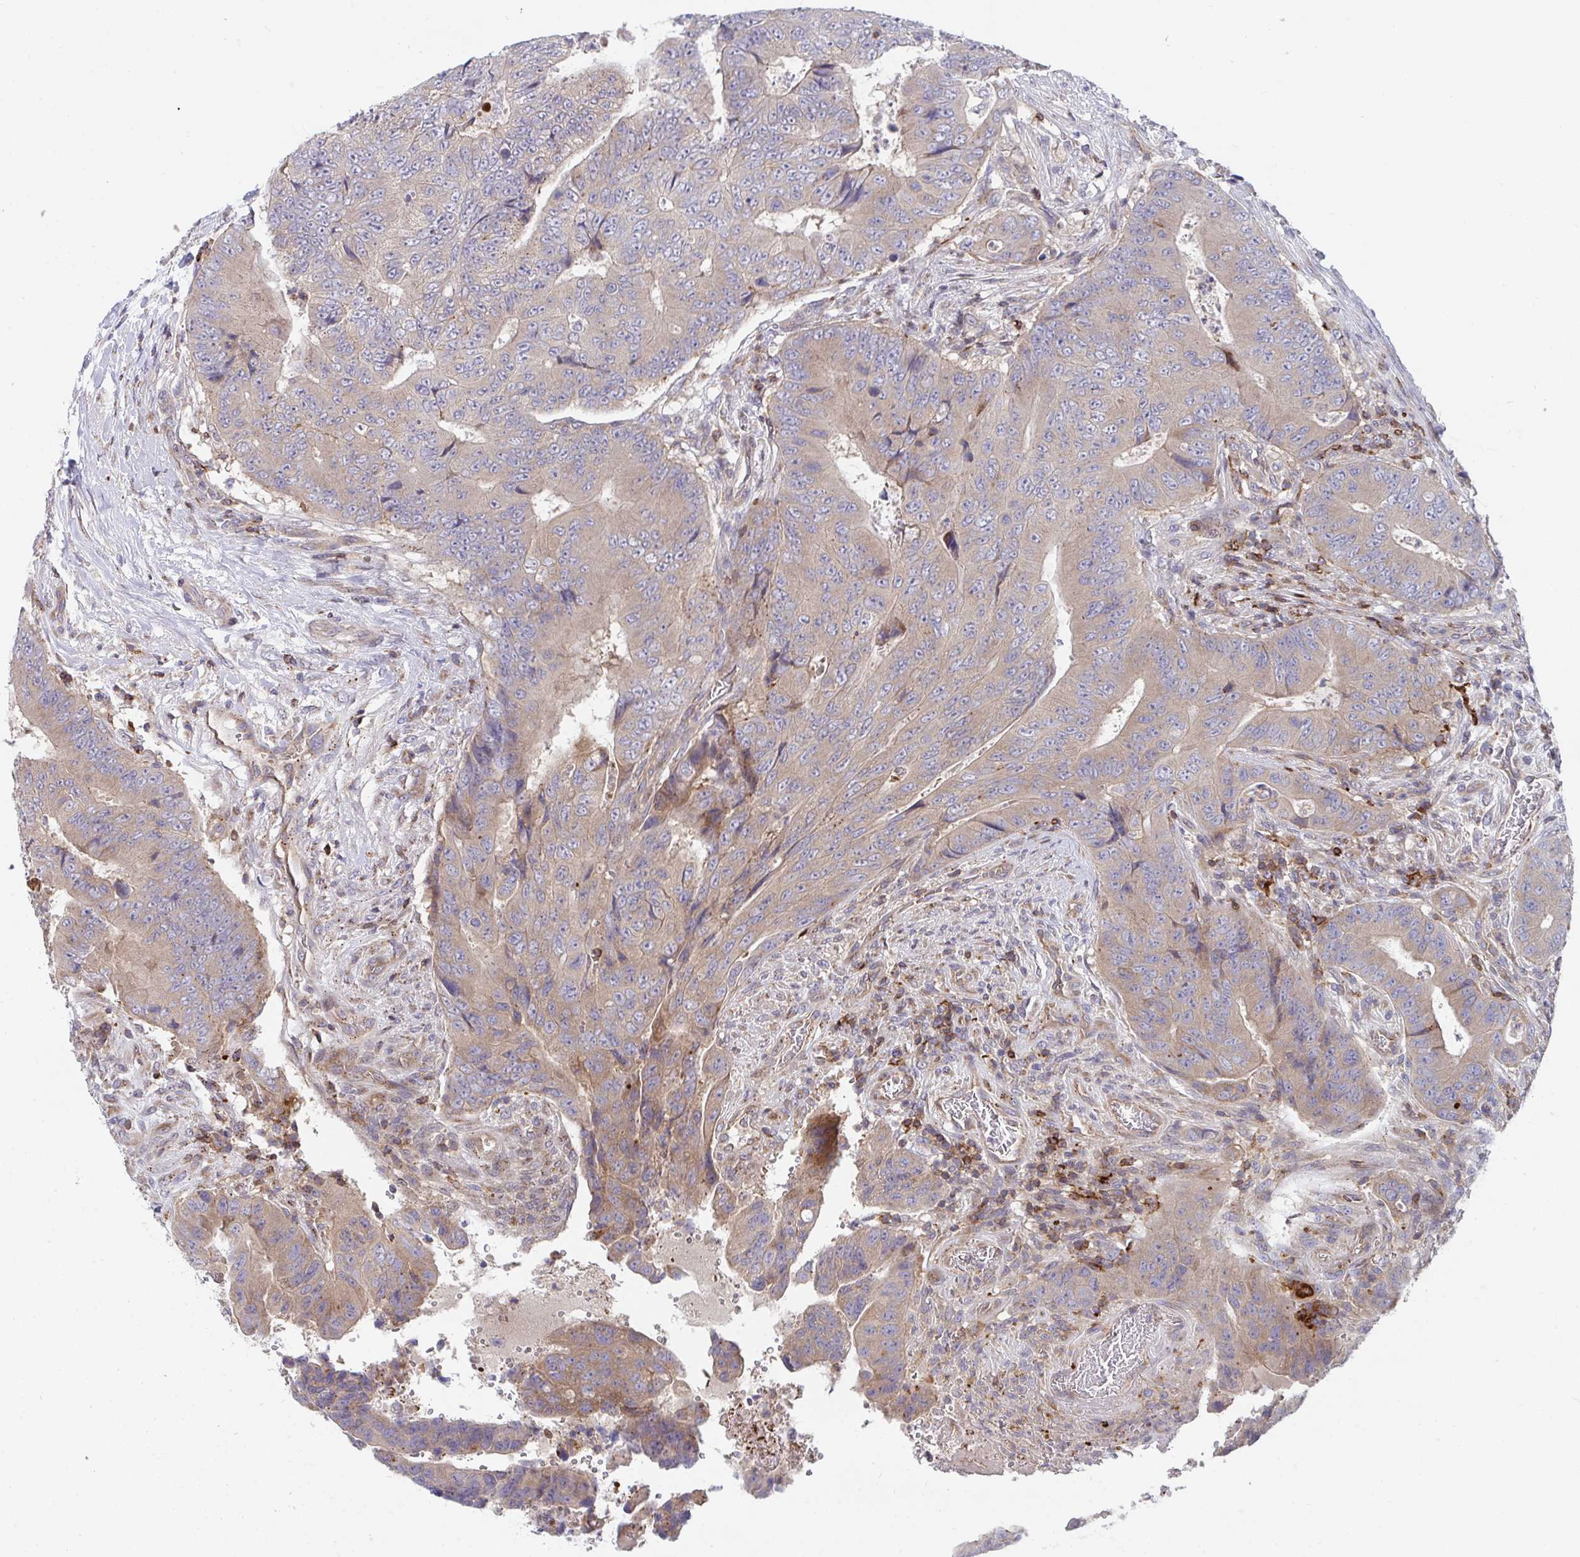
{"staining": {"intensity": "weak", "quantity": "25%-75%", "location": "cytoplasmic/membranous"}, "tissue": "colorectal cancer", "cell_type": "Tumor cells", "image_type": "cancer", "snomed": [{"axis": "morphology", "description": "Adenocarcinoma, NOS"}, {"axis": "topography", "description": "Colon"}], "caption": "The micrograph reveals staining of colorectal cancer, revealing weak cytoplasmic/membranous protein expression (brown color) within tumor cells.", "gene": "FRMD3", "patient": {"sex": "female", "age": 48}}